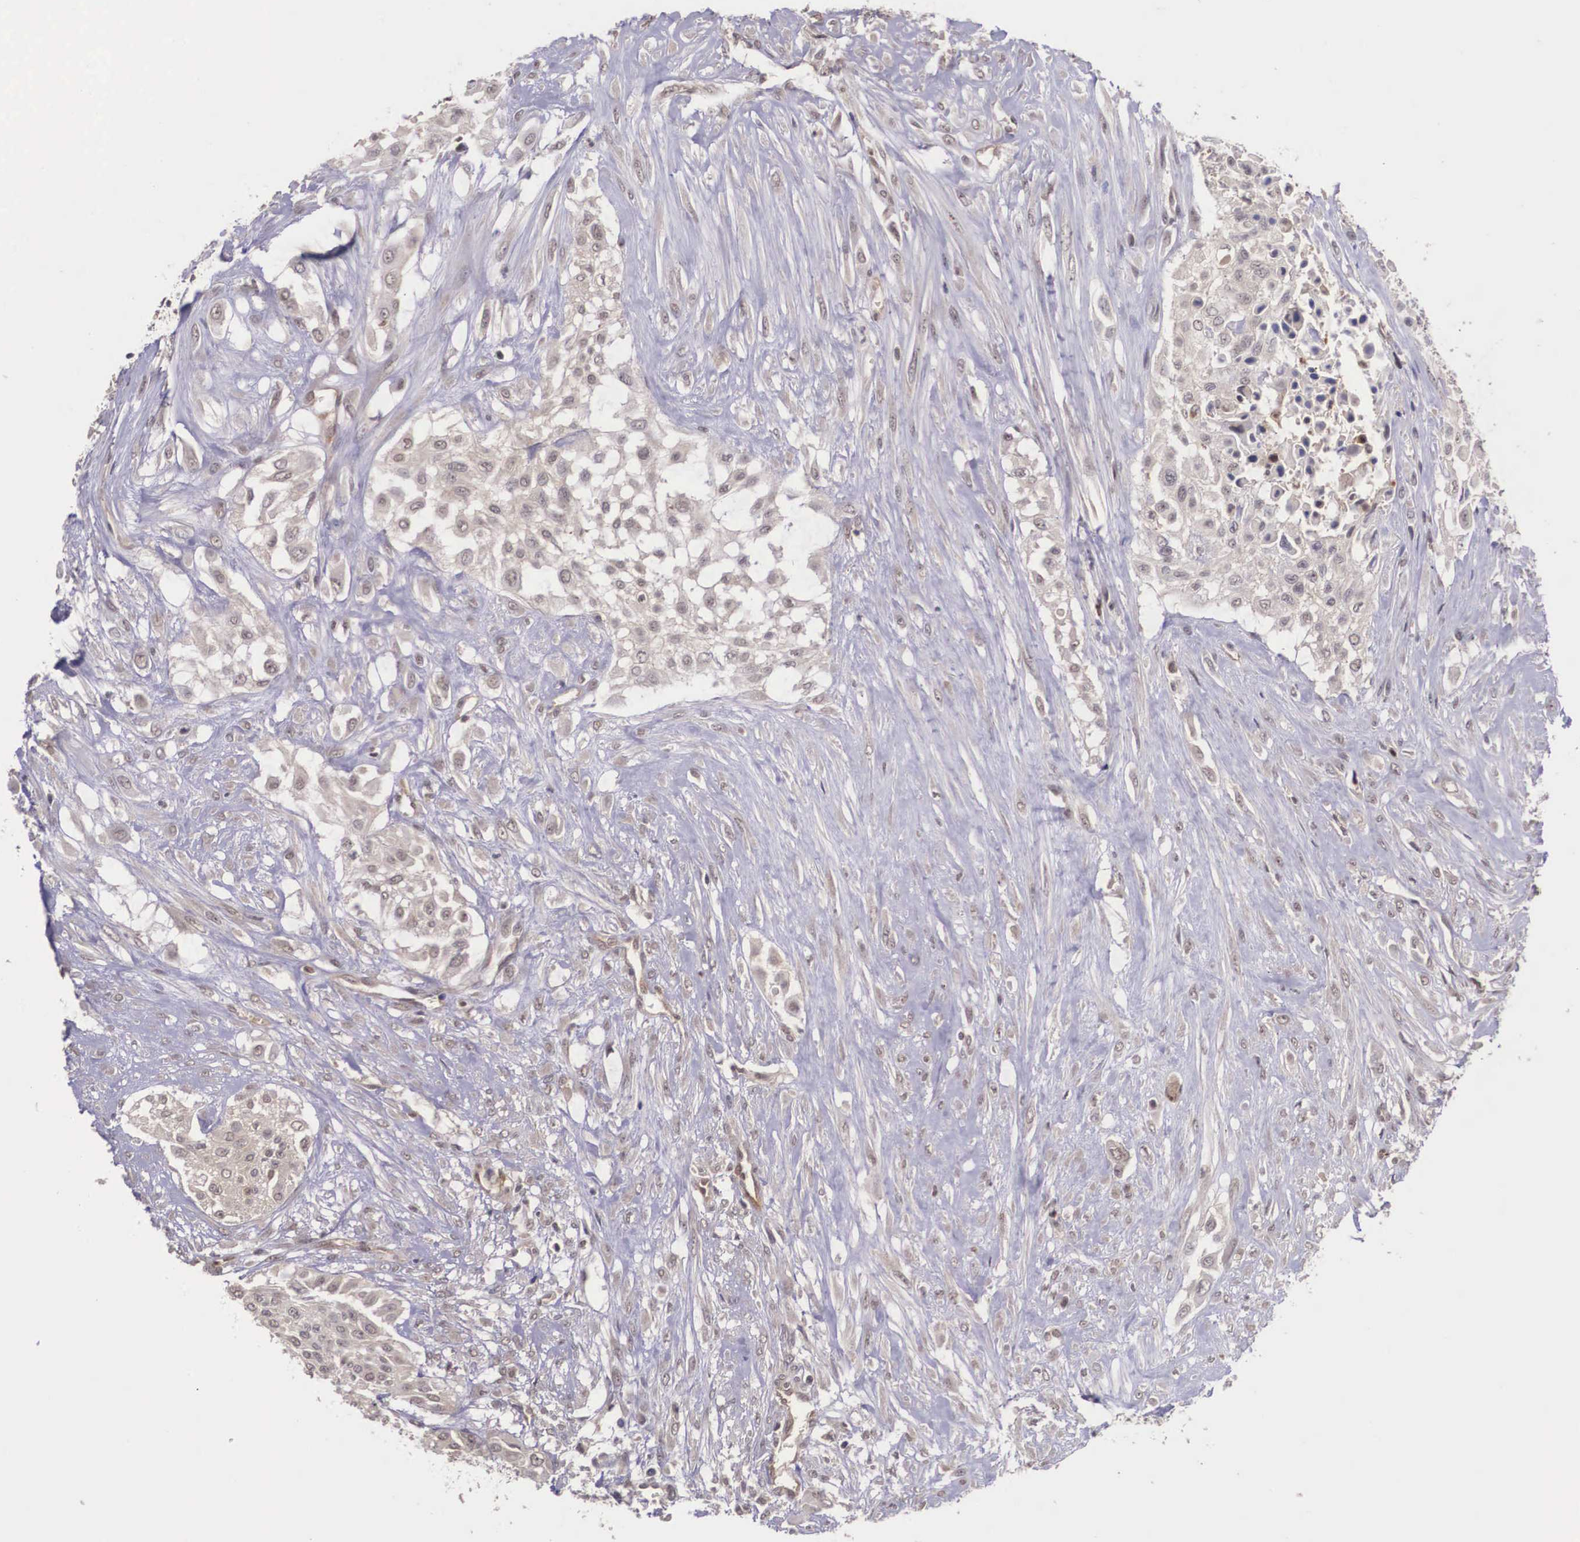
{"staining": {"intensity": "weak", "quantity": ">75%", "location": "cytoplasmic/membranous"}, "tissue": "urothelial cancer", "cell_type": "Tumor cells", "image_type": "cancer", "snomed": [{"axis": "morphology", "description": "Urothelial carcinoma, High grade"}, {"axis": "topography", "description": "Urinary bladder"}], "caption": "High-grade urothelial carcinoma stained for a protein displays weak cytoplasmic/membranous positivity in tumor cells. (DAB = brown stain, brightfield microscopy at high magnification).", "gene": "VASH1", "patient": {"sex": "male", "age": 57}}